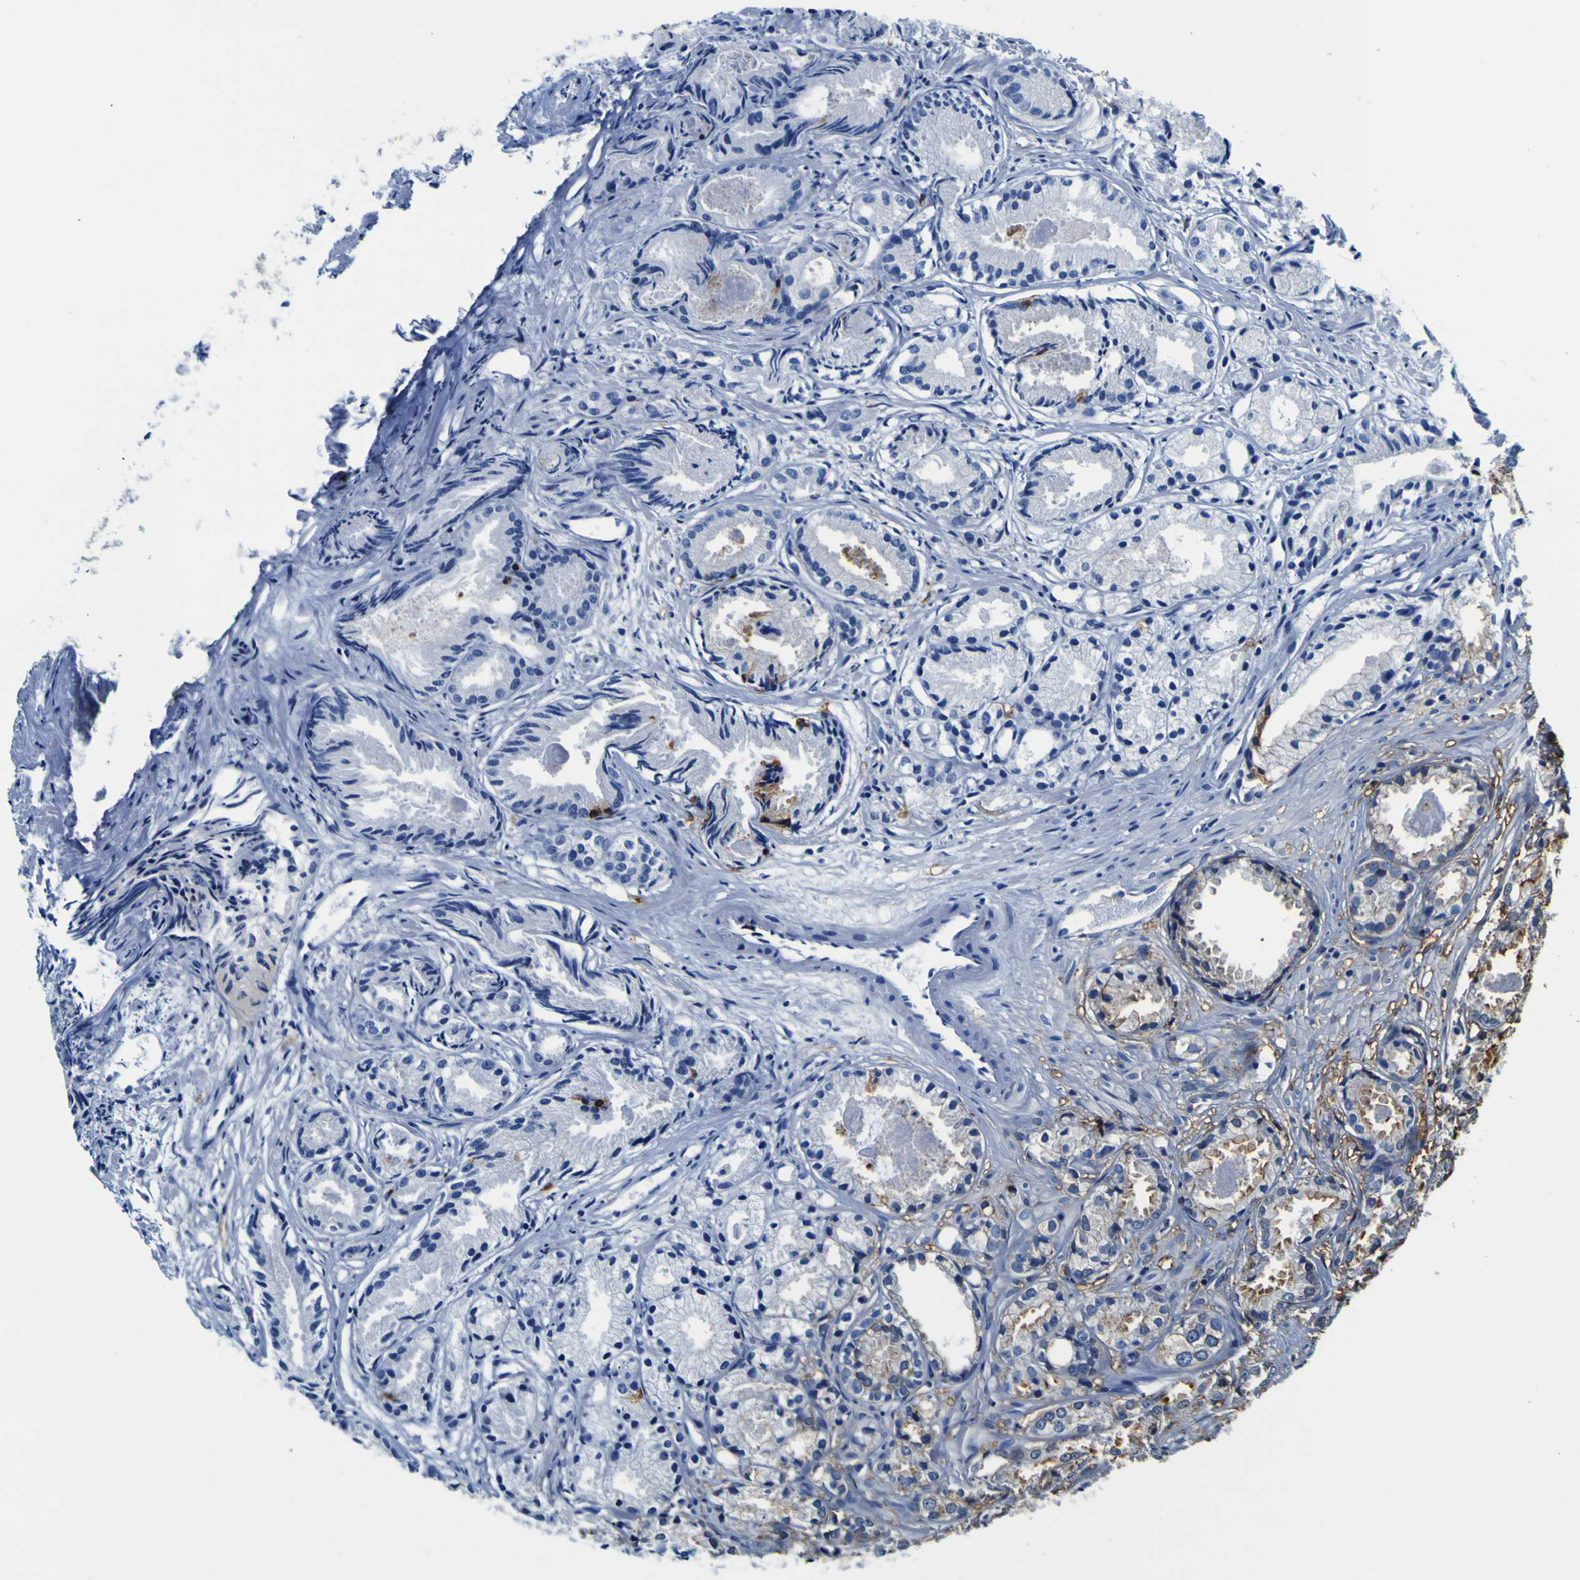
{"staining": {"intensity": "moderate", "quantity": "<25%", "location": "cytoplasmic/membranous"}, "tissue": "prostate cancer", "cell_type": "Tumor cells", "image_type": "cancer", "snomed": [{"axis": "morphology", "description": "Adenocarcinoma, Low grade"}, {"axis": "topography", "description": "Prostate"}], "caption": "Protein staining demonstrates moderate cytoplasmic/membranous positivity in approximately <25% of tumor cells in prostate cancer.", "gene": "PXDN", "patient": {"sex": "male", "age": 72}}